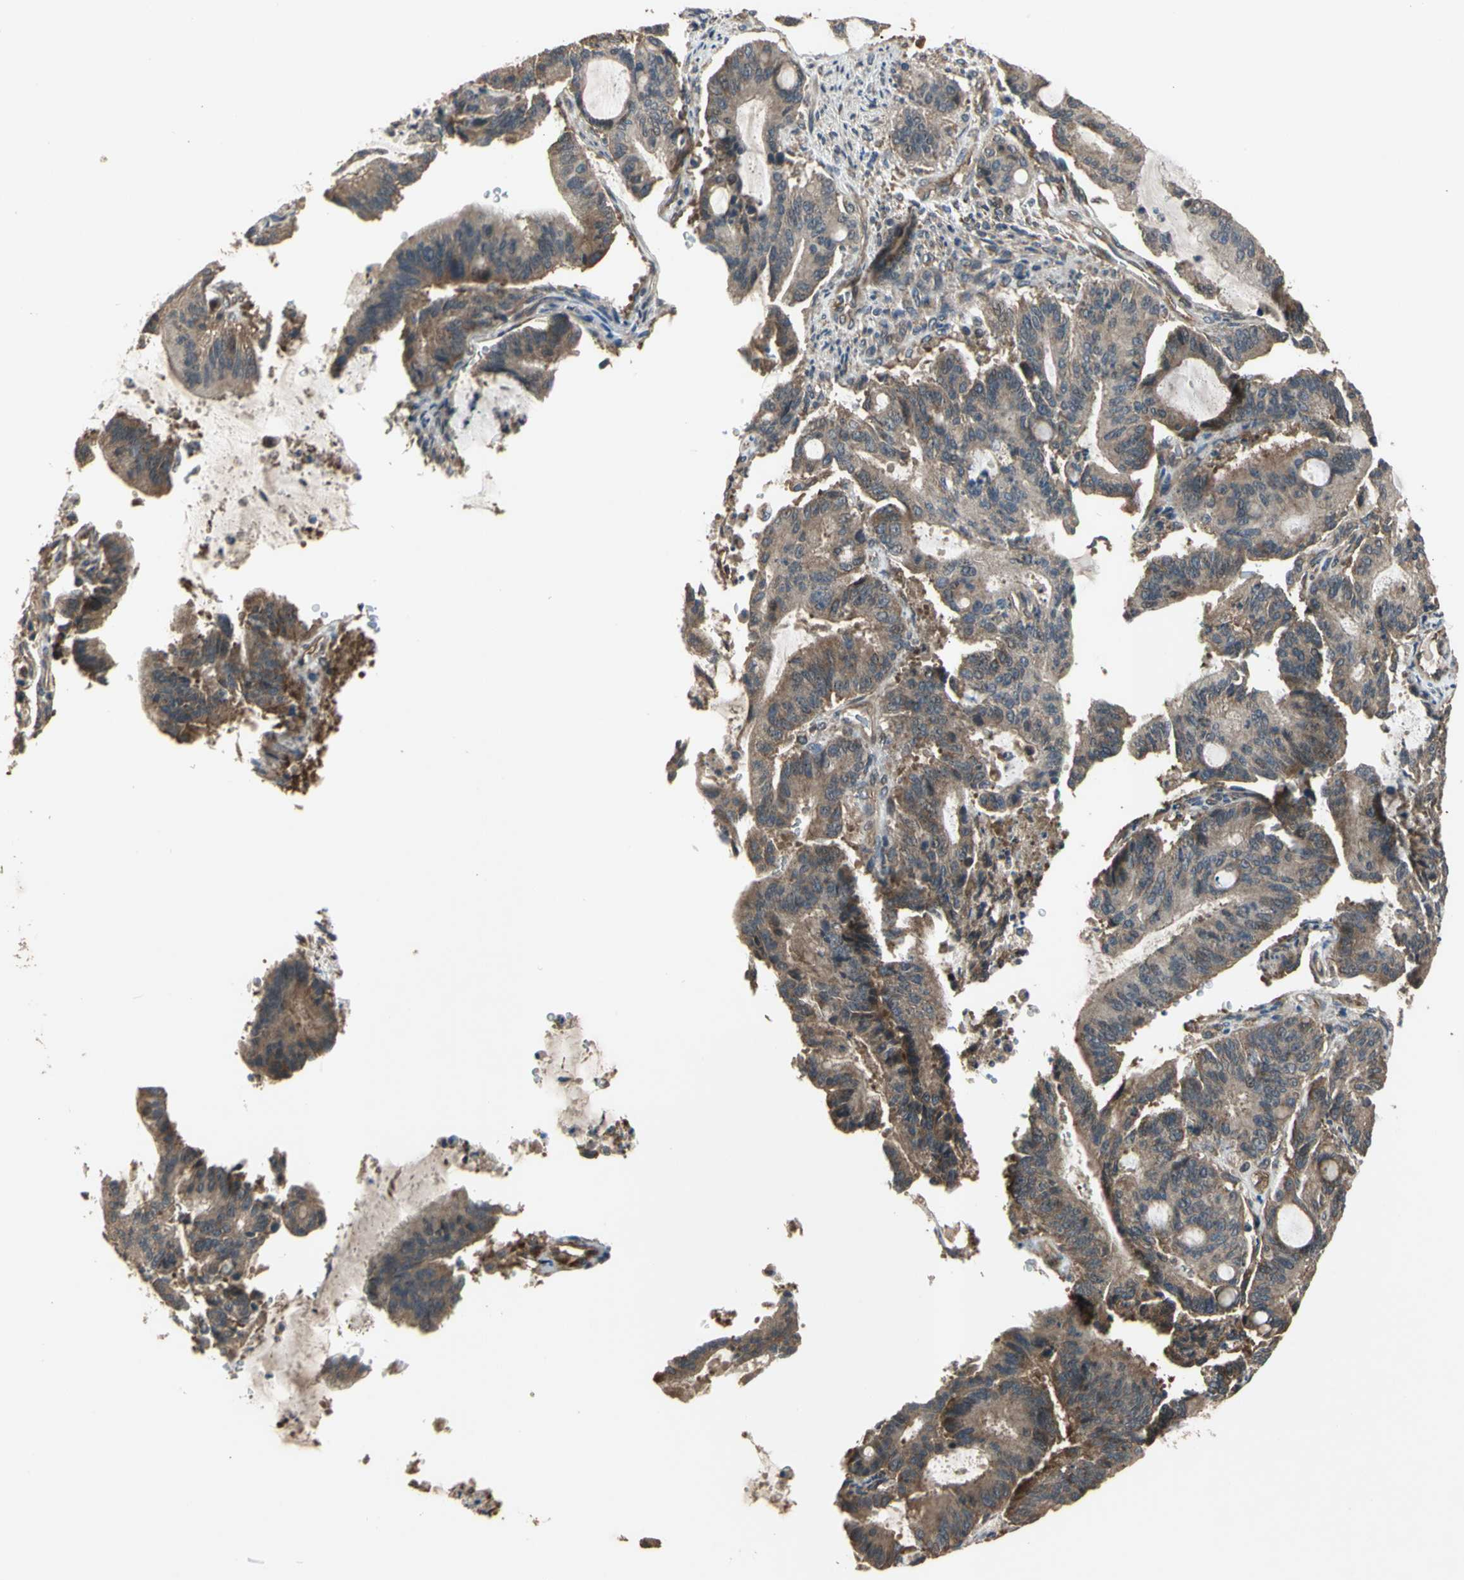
{"staining": {"intensity": "moderate", "quantity": "25%-75%", "location": "cytoplasmic/membranous"}, "tissue": "liver cancer", "cell_type": "Tumor cells", "image_type": "cancer", "snomed": [{"axis": "morphology", "description": "Cholangiocarcinoma"}, {"axis": "topography", "description": "Liver"}], "caption": "Immunohistochemistry staining of cholangiocarcinoma (liver), which shows medium levels of moderate cytoplasmic/membranous positivity in about 25%-75% of tumor cells indicating moderate cytoplasmic/membranous protein staining. The staining was performed using DAB (3,3'-diaminobenzidine) (brown) for protein detection and nuclei were counterstained in hematoxylin (blue).", "gene": "EFNB2", "patient": {"sex": "female", "age": 73}}